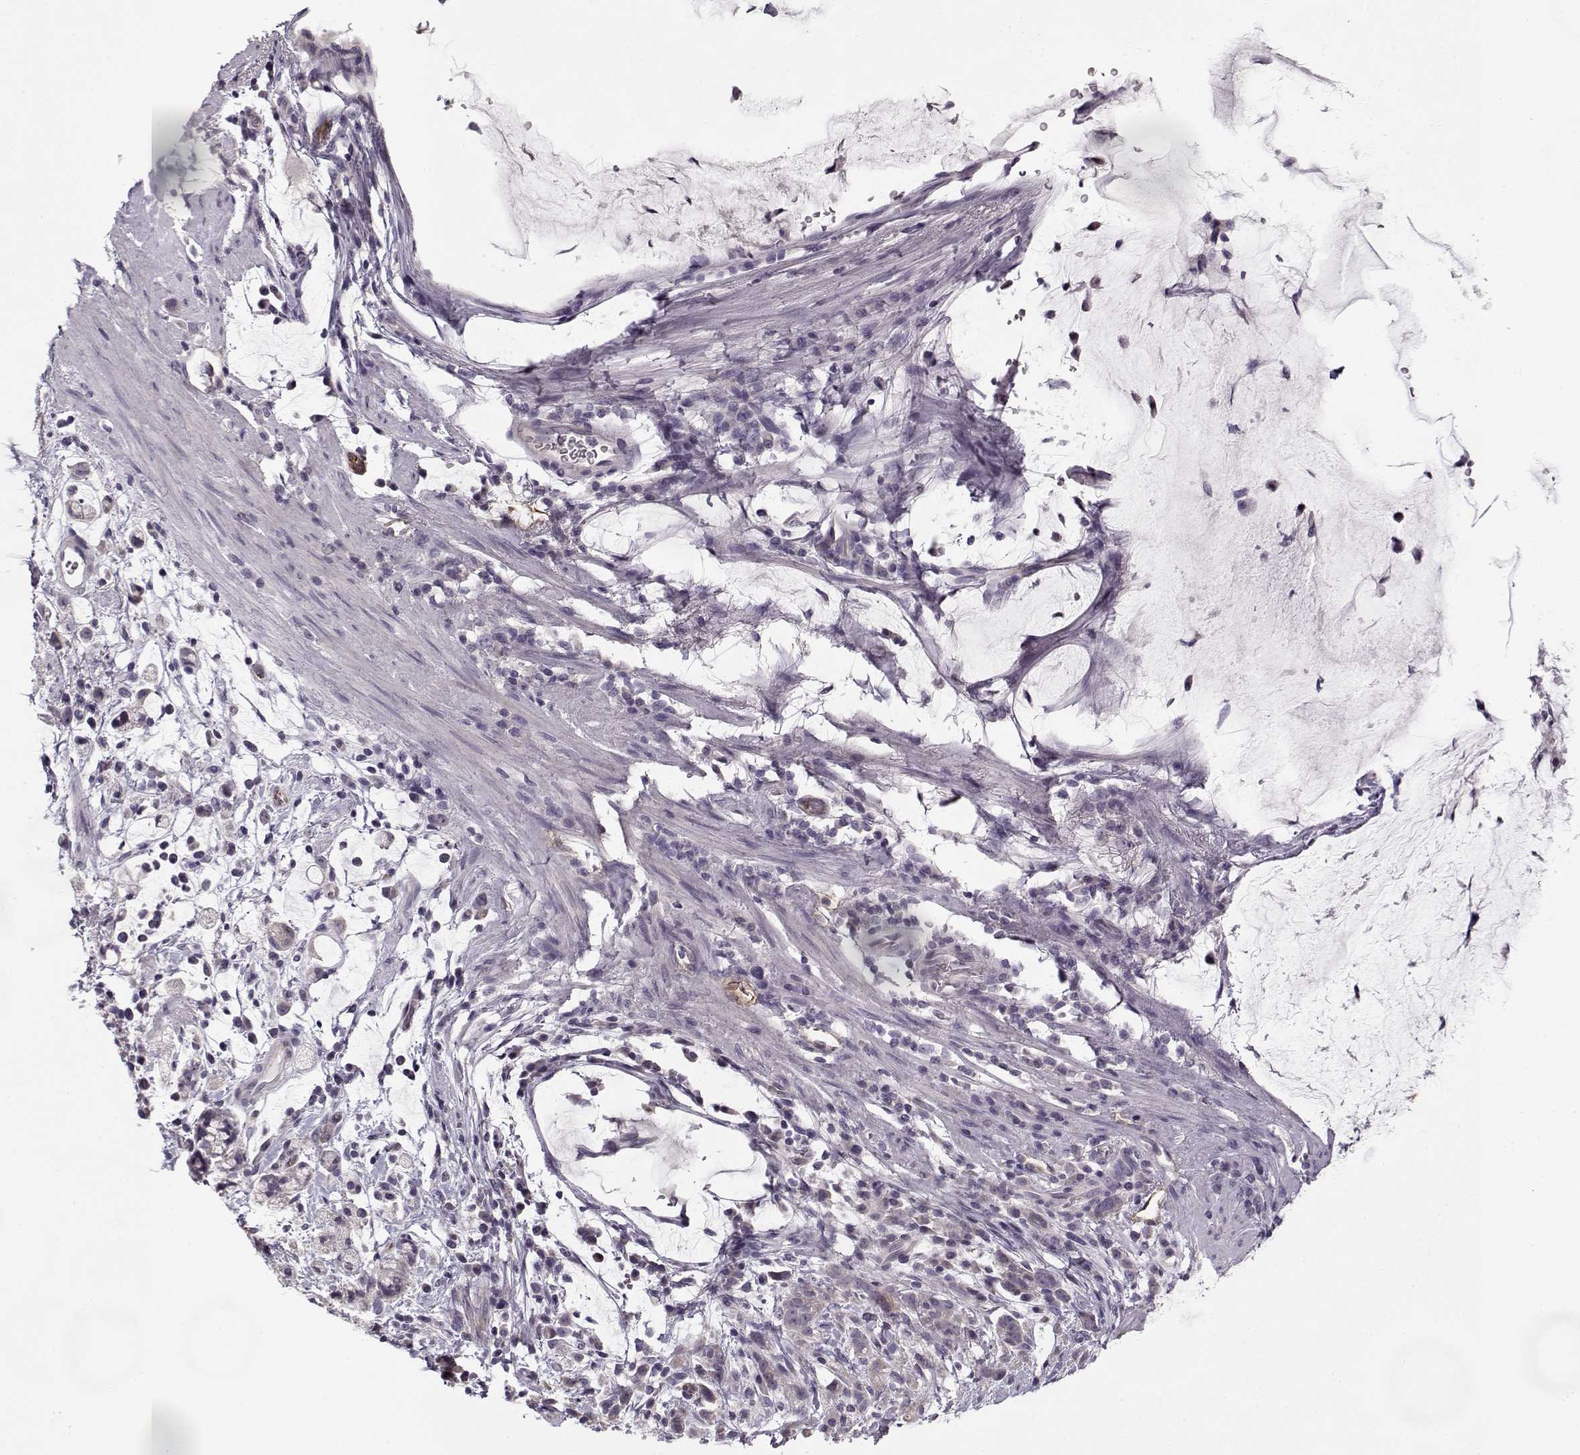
{"staining": {"intensity": "negative", "quantity": "none", "location": "none"}, "tissue": "stomach cancer", "cell_type": "Tumor cells", "image_type": "cancer", "snomed": [{"axis": "morphology", "description": "Adenocarcinoma, NOS"}, {"axis": "topography", "description": "Stomach"}], "caption": "The immunohistochemistry histopathology image has no significant expression in tumor cells of adenocarcinoma (stomach) tissue. The staining was performed using DAB to visualize the protein expression in brown, while the nuclei were stained in blue with hematoxylin (Magnification: 20x).", "gene": "PNMT", "patient": {"sex": "female", "age": 60}}